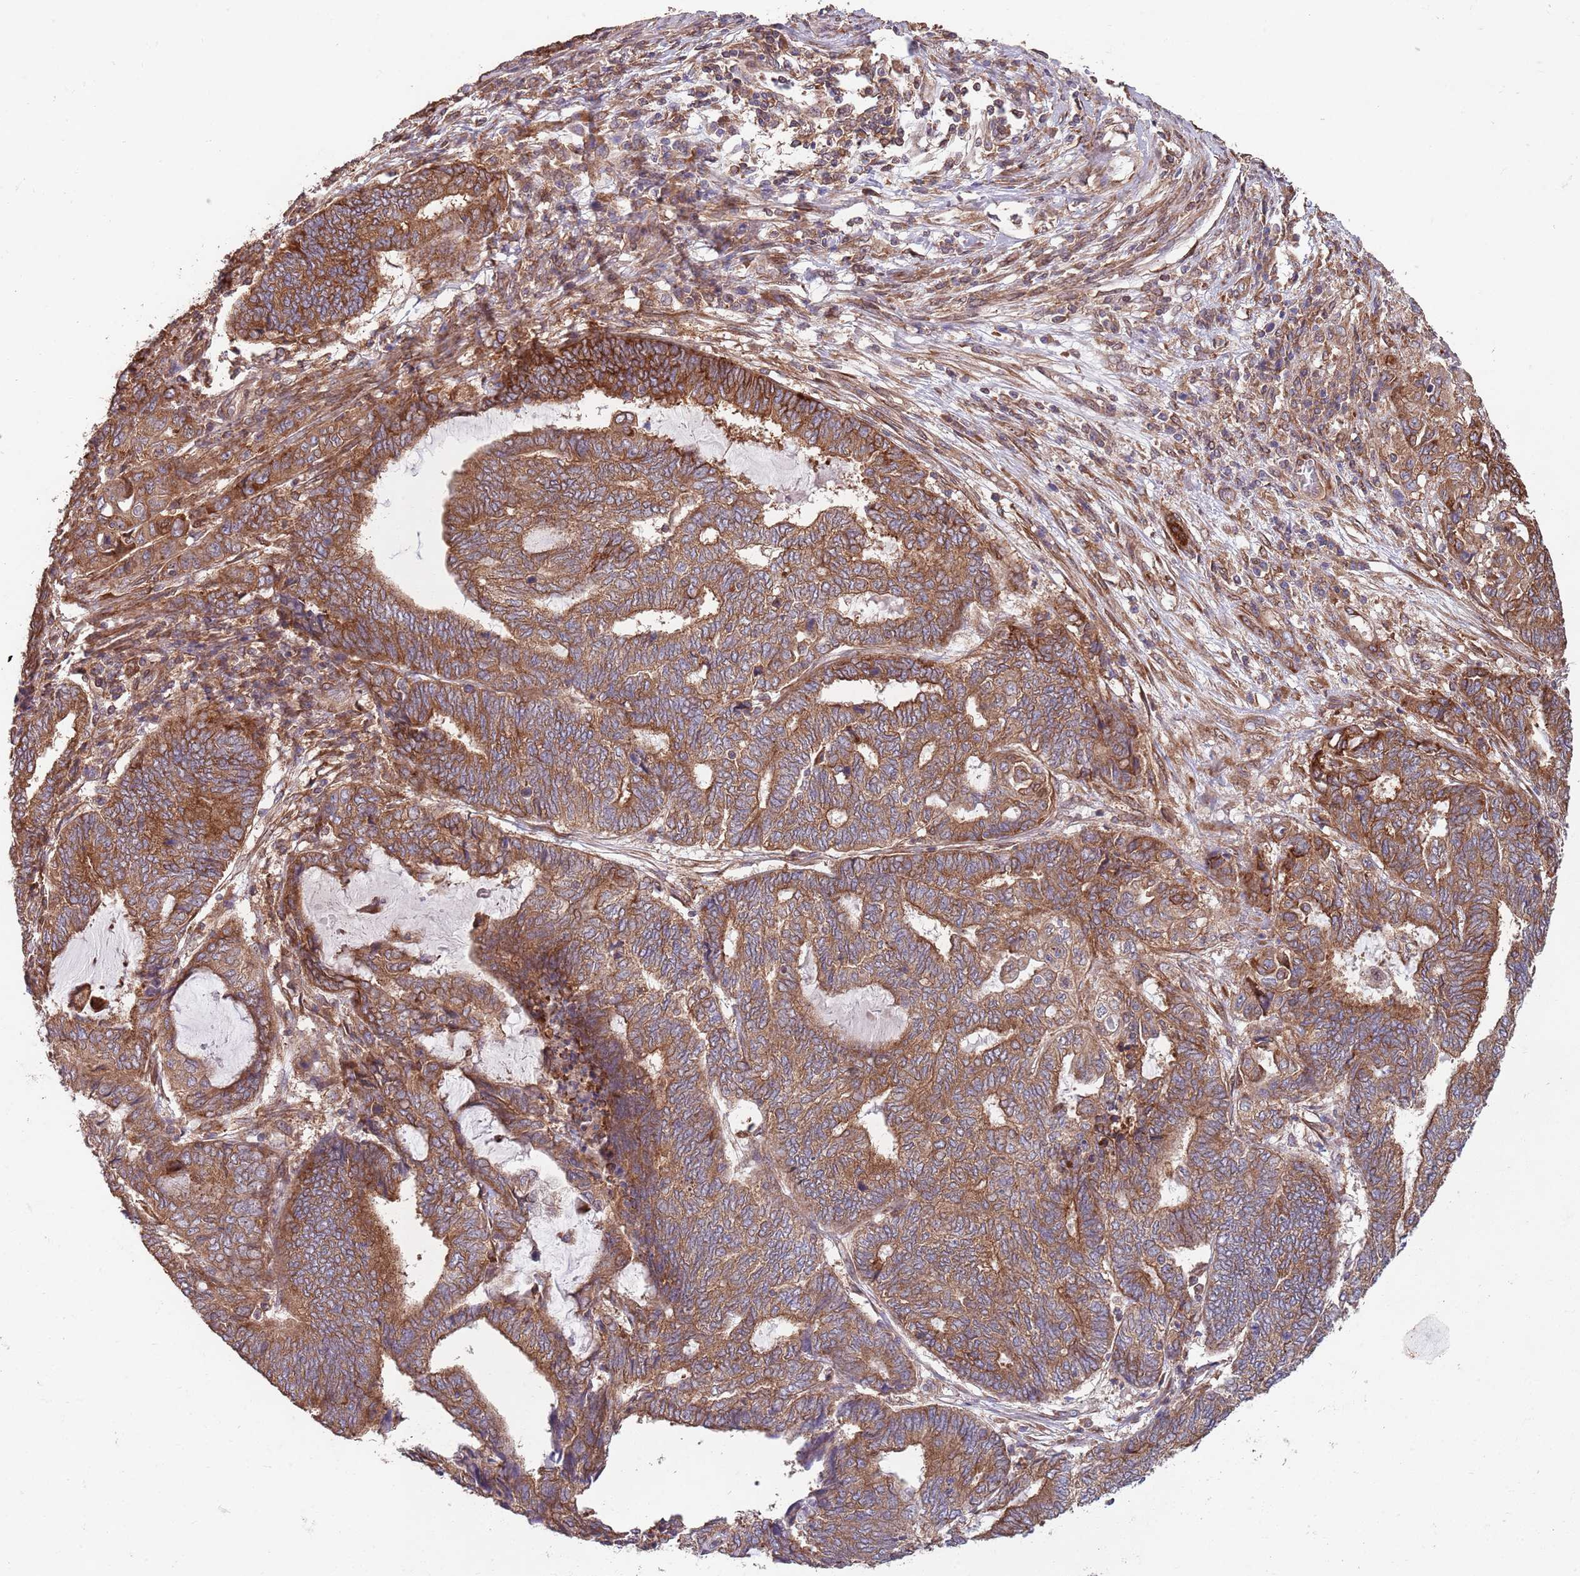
{"staining": {"intensity": "moderate", "quantity": ">75%", "location": "cytoplasmic/membranous"}, "tissue": "endometrial cancer", "cell_type": "Tumor cells", "image_type": "cancer", "snomed": [{"axis": "morphology", "description": "Adenocarcinoma, NOS"}, {"axis": "topography", "description": "Uterus"}, {"axis": "topography", "description": "Endometrium"}], "caption": "About >75% of tumor cells in adenocarcinoma (endometrial) demonstrate moderate cytoplasmic/membranous protein staining as visualized by brown immunohistochemical staining.", "gene": "RNF19B", "patient": {"sex": "female", "age": 70}}